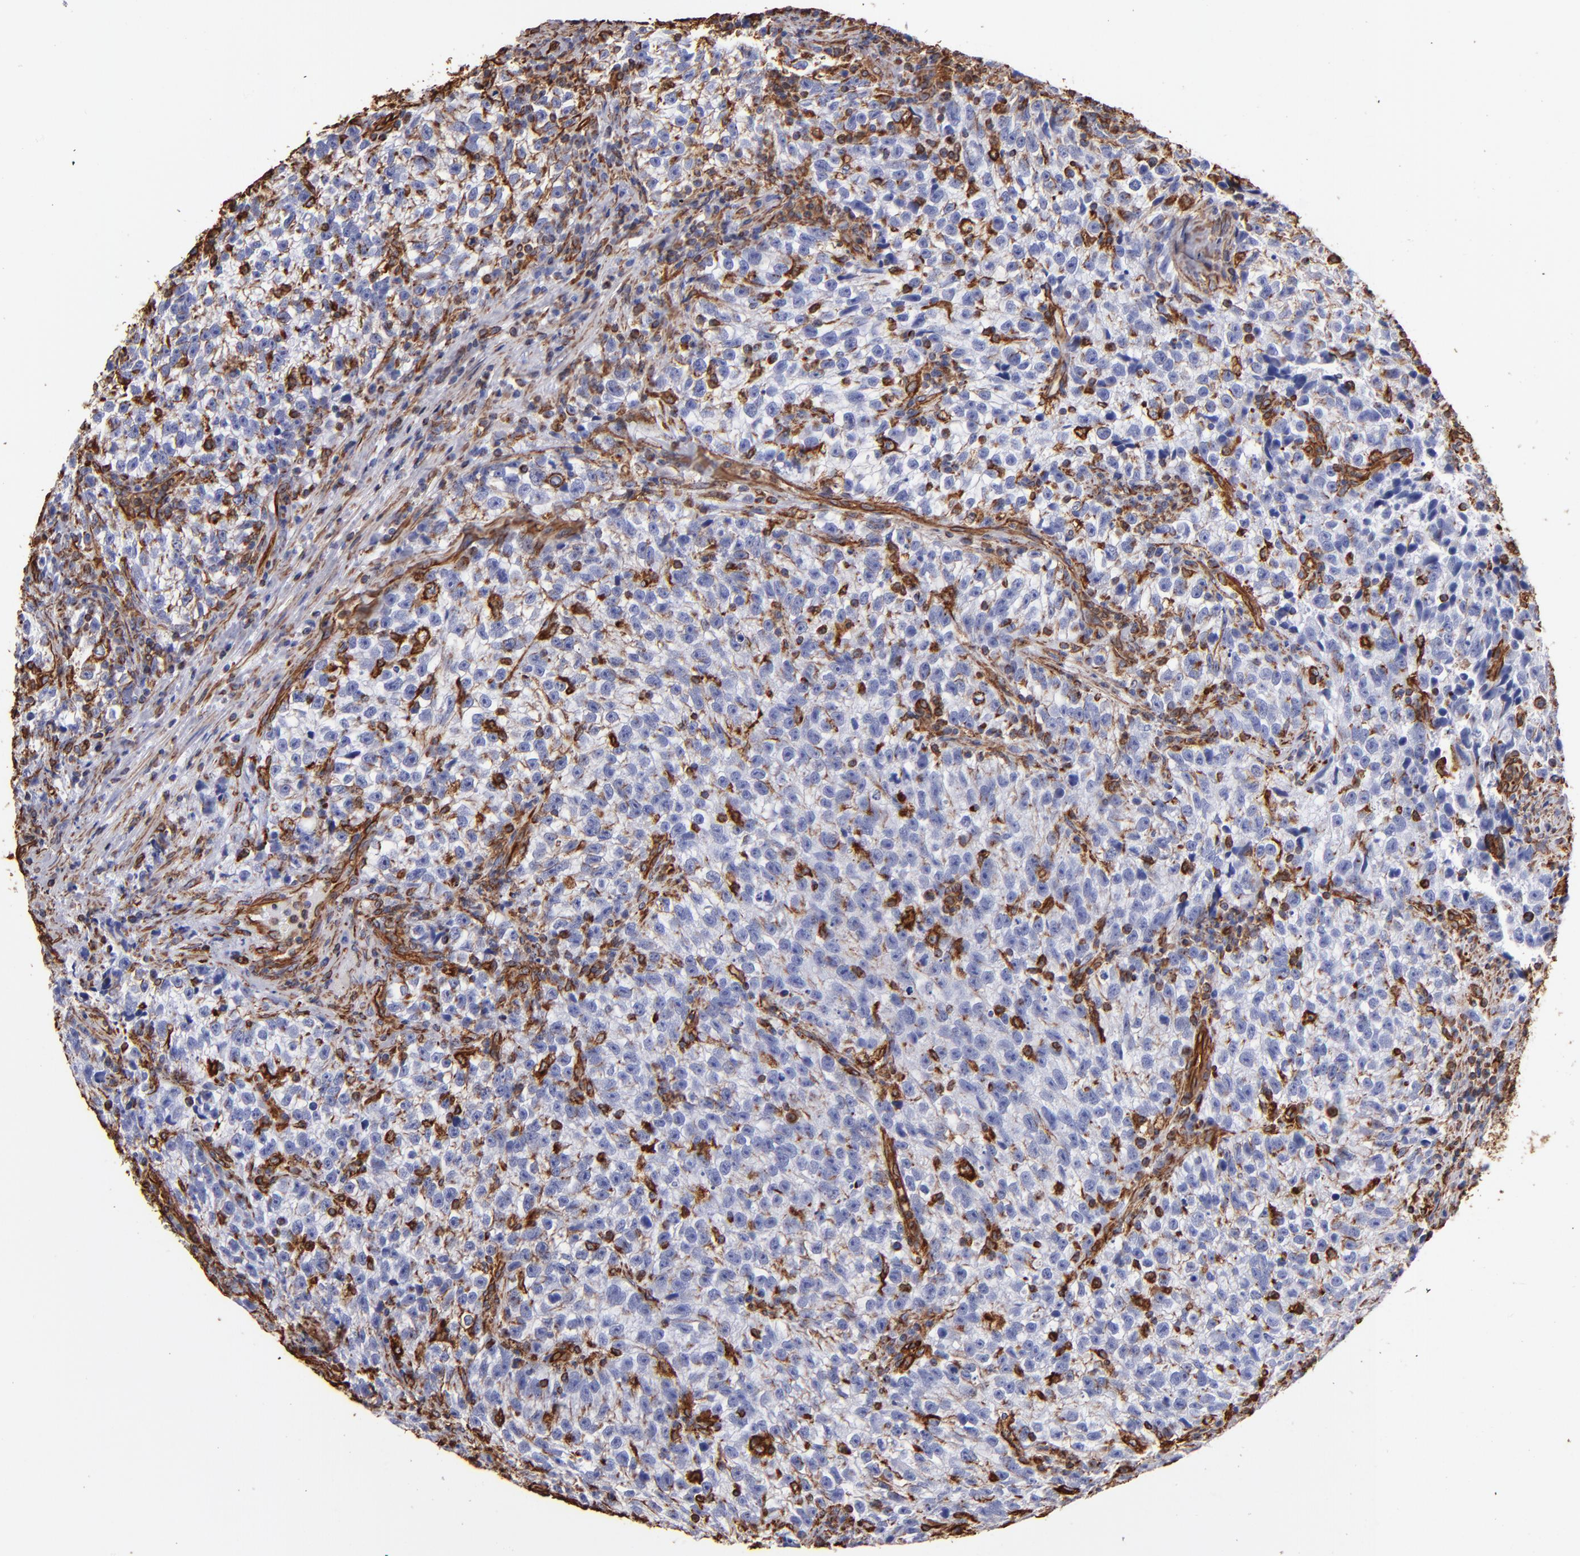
{"staining": {"intensity": "strong", "quantity": "<25%", "location": "cytoplasmic/membranous,nuclear"}, "tissue": "testis cancer", "cell_type": "Tumor cells", "image_type": "cancer", "snomed": [{"axis": "morphology", "description": "Seminoma, NOS"}, {"axis": "topography", "description": "Testis"}], "caption": "About <25% of tumor cells in testis cancer (seminoma) exhibit strong cytoplasmic/membranous and nuclear protein expression as visualized by brown immunohistochemical staining.", "gene": "VIM", "patient": {"sex": "male", "age": 38}}